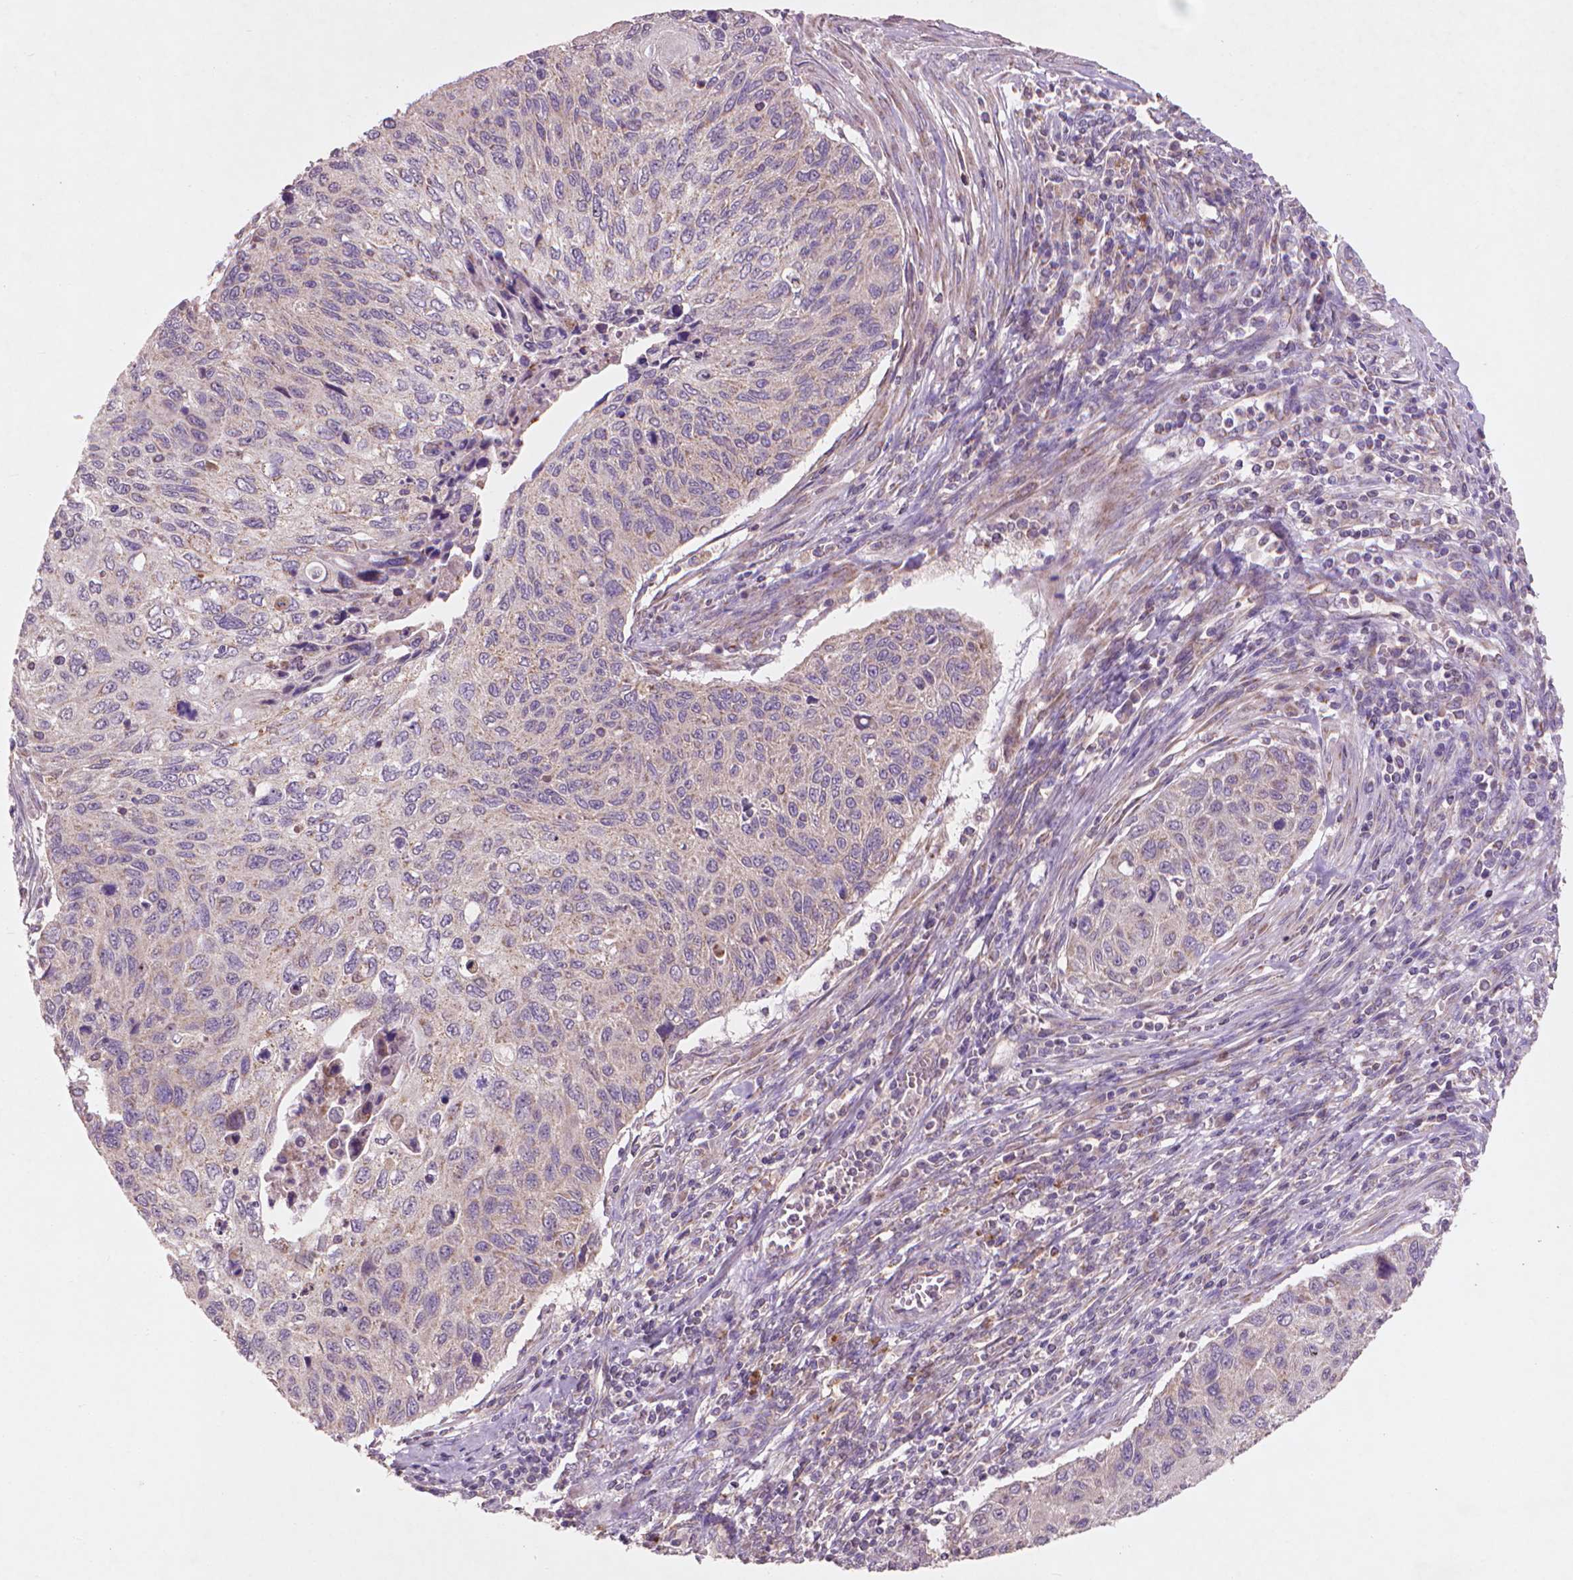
{"staining": {"intensity": "negative", "quantity": "none", "location": "none"}, "tissue": "cervical cancer", "cell_type": "Tumor cells", "image_type": "cancer", "snomed": [{"axis": "morphology", "description": "Squamous cell carcinoma, NOS"}, {"axis": "topography", "description": "Cervix"}], "caption": "This is an immunohistochemistry (IHC) micrograph of cervical squamous cell carcinoma. There is no positivity in tumor cells.", "gene": "NLRX1", "patient": {"sex": "female", "age": 70}}